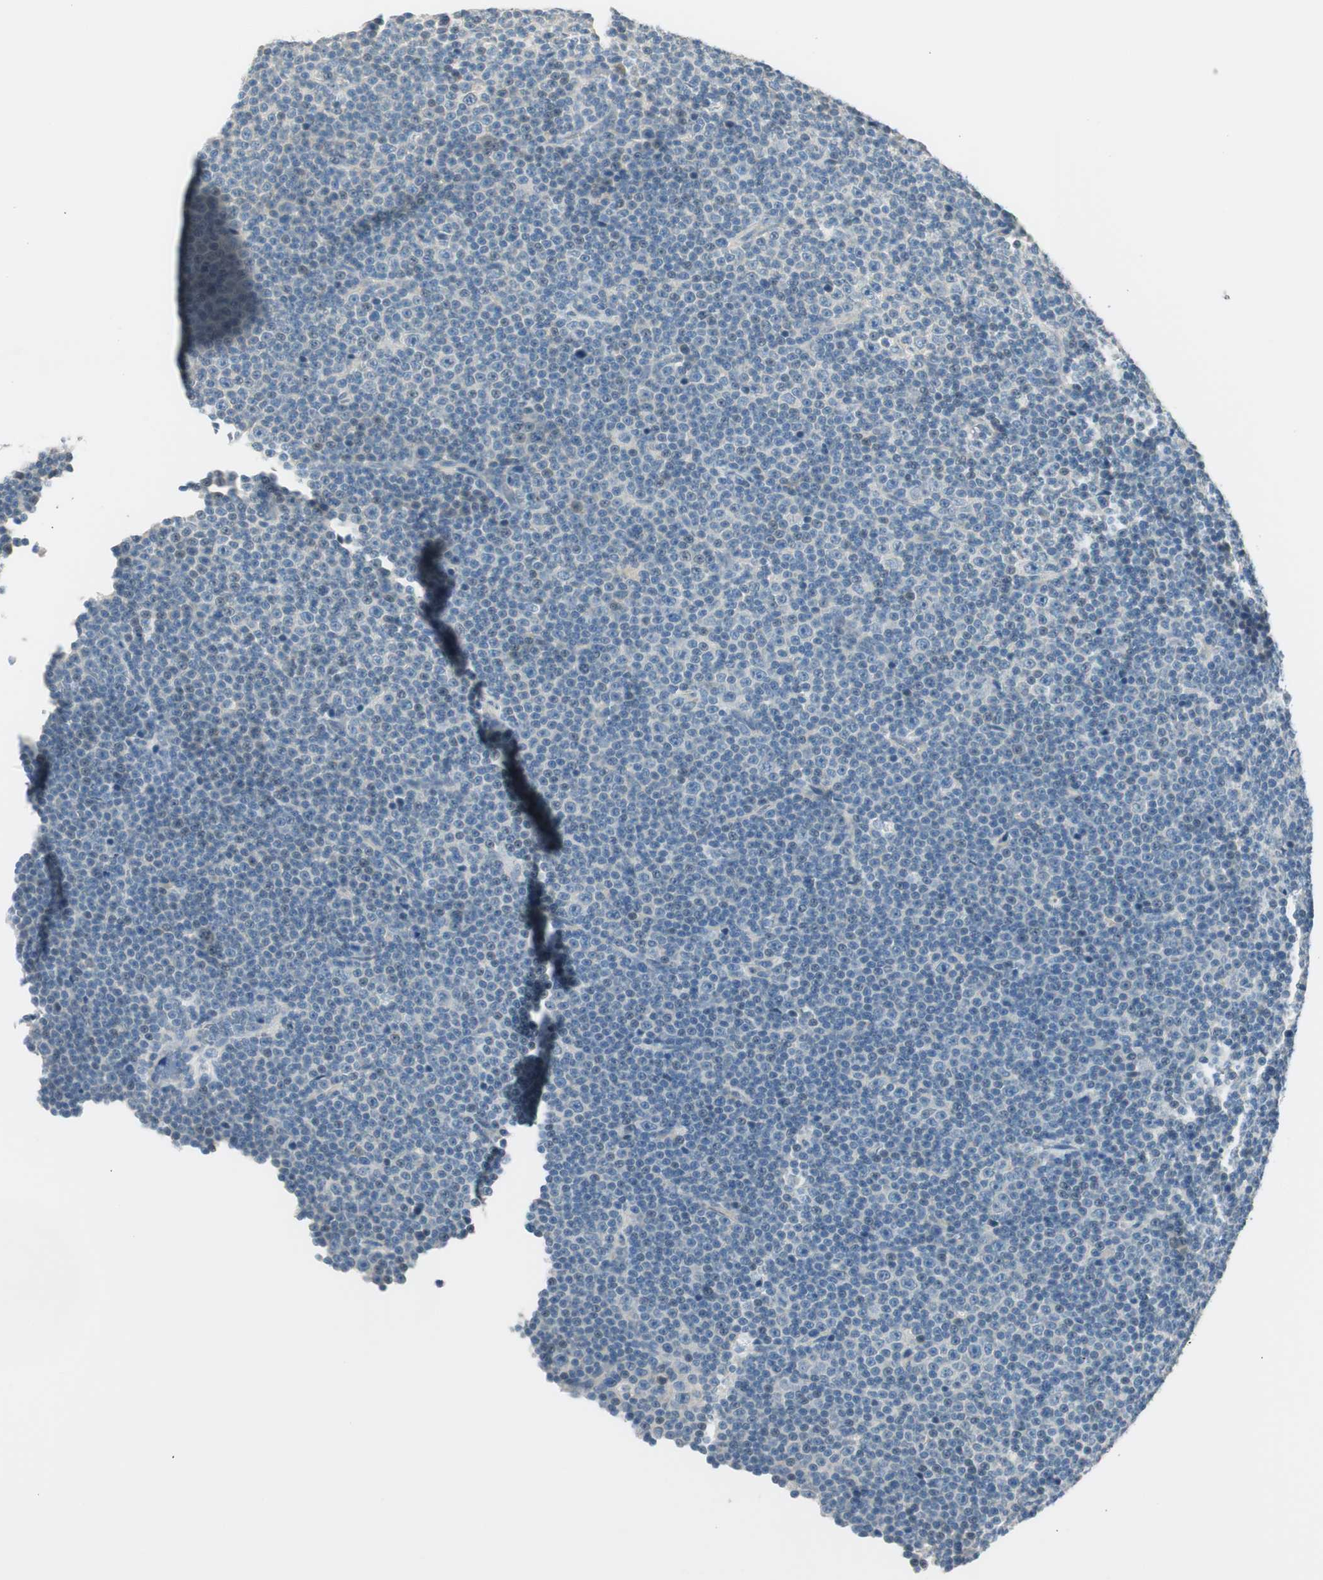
{"staining": {"intensity": "negative", "quantity": "none", "location": "none"}, "tissue": "lymphoma", "cell_type": "Tumor cells", "image_type": "cancer", "snomed": [{"axis": "morphology", "description": "Malignant lymphoma, non-Hodgkin's type, Low grade"}, {"axis": "topography", "description": "Lymph node"}], "caption": "Tumor cells show no significant protein staining in low-grade malignant lymphoma, non-Hodgkin's type.", "gene": "TACR3", "patient": {"sex": "female", "age": 67}}